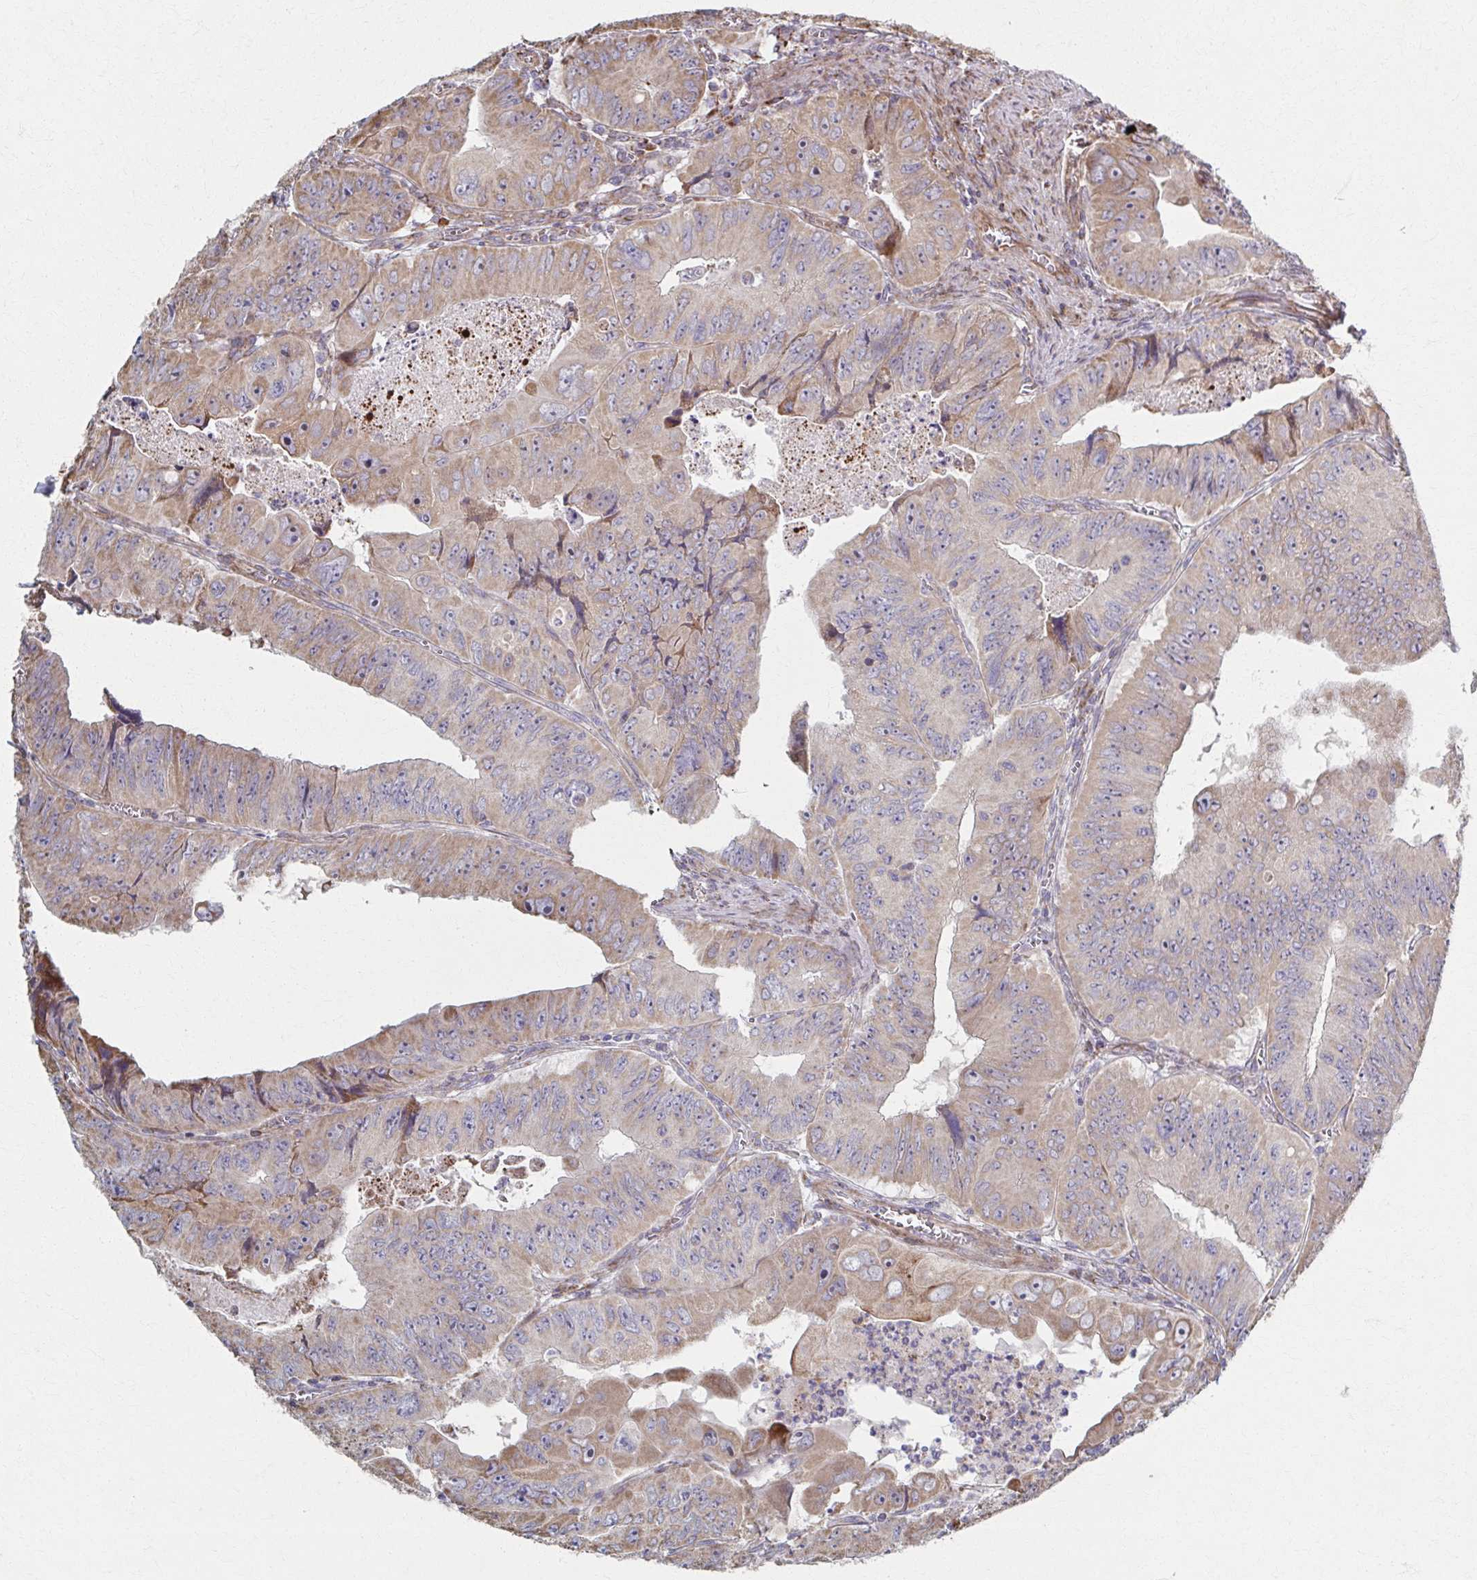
{"staining": {"intensity": "moderate", "quantity": "25%-75%", "location": "cytoplasmic/membranous"}, "tissue": "colorectal cancer", "cell_type": "Tumor cells", "image_type": "cancer", "snomed": [{"axis": "morphology", "description": "Adenocarcinoma, NOS"}, {"axis": "topography", "description": "Colon"}], "caption": "Colorectal adenocarcinoma tissue demonstrates moderate cytoplasmic/membranous positivity in about 25%-75% of tumor cells", "gene": "SAT1", "patient": {"sex": "female", "age": 84}}